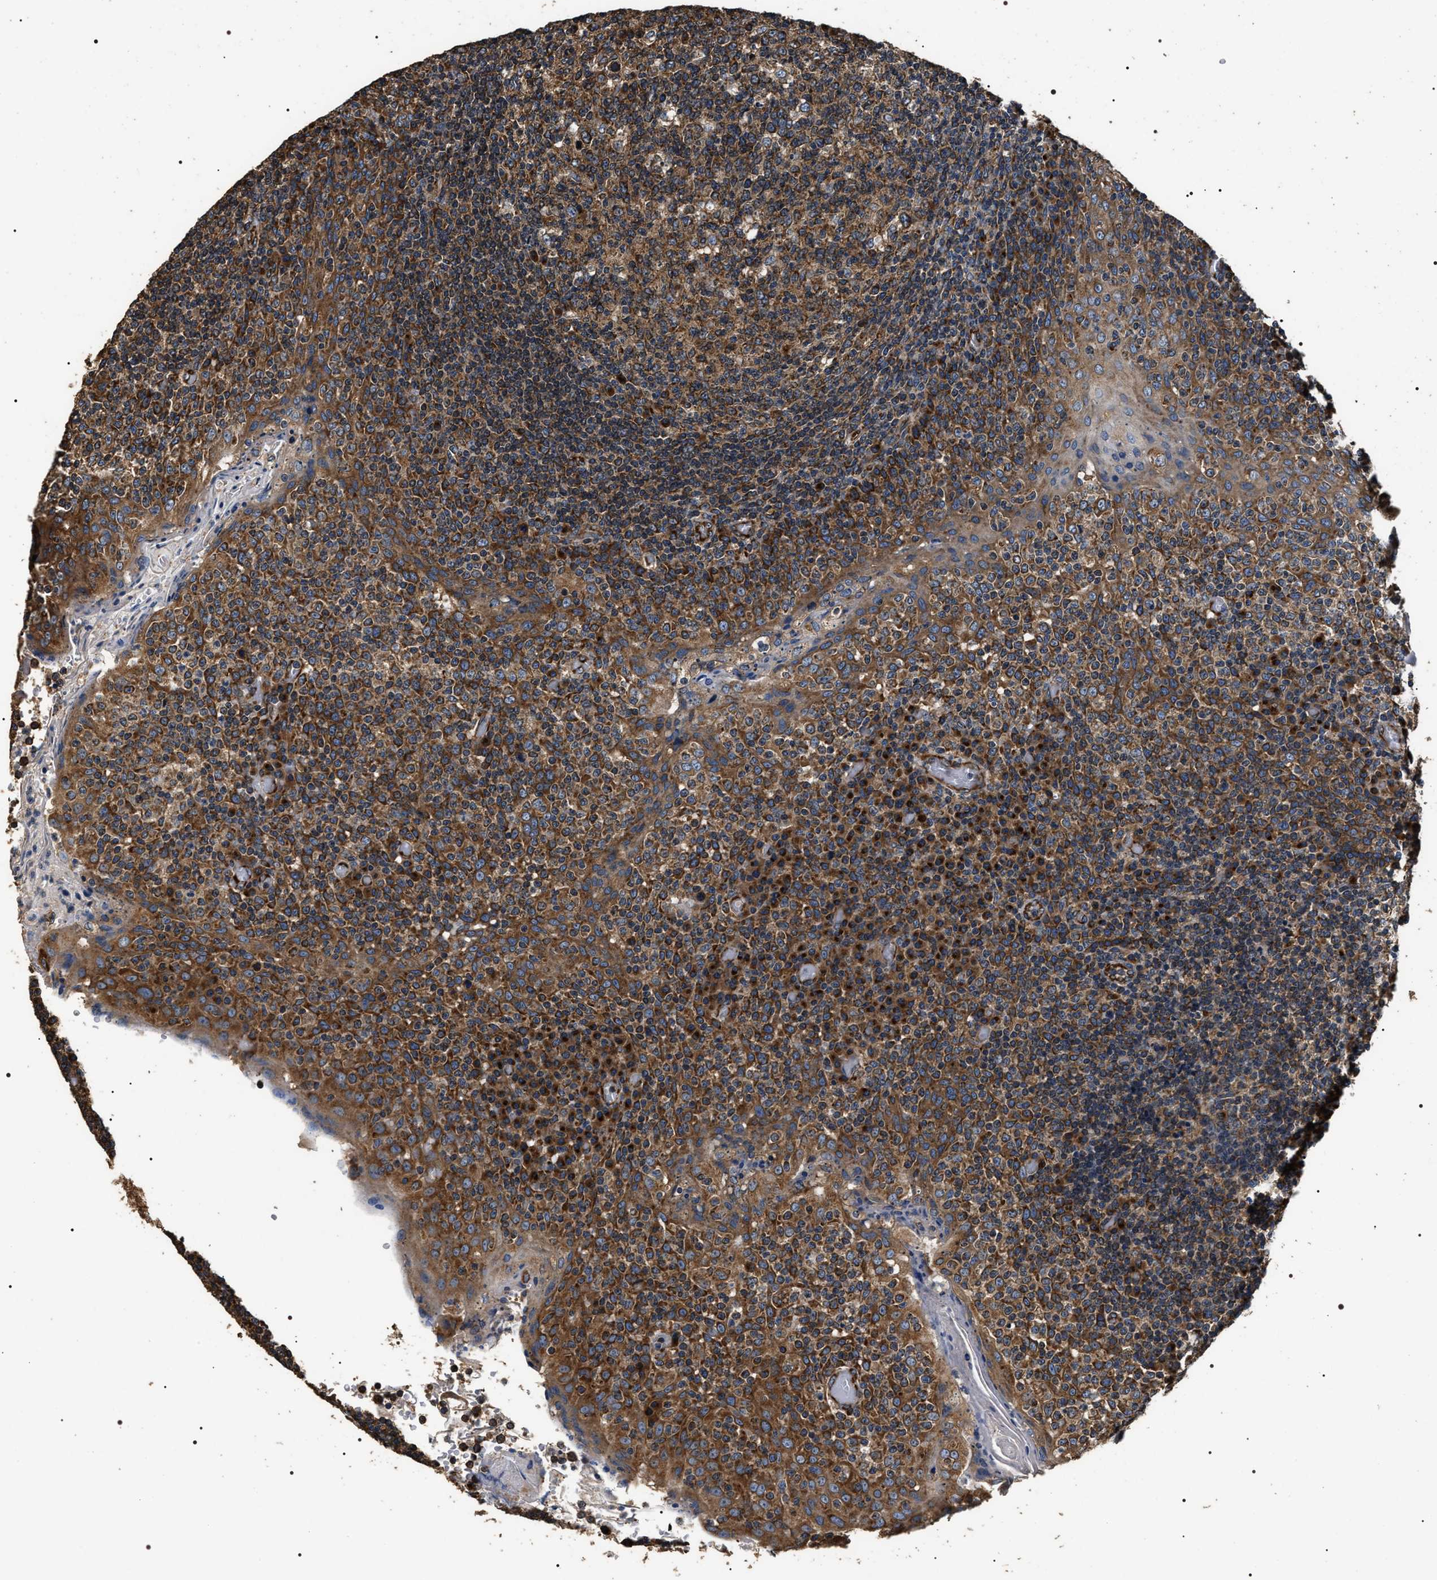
{"staining": {"intensity": "strong", "quantity": ">75%", "location": "cytoplasmic/membranous"}, "tissue": "tonsil", "cell_type": "Germinal center cells", "image_type": "normal", "snomed": [{"axis": "morphology", "description": "Normal tissue, NOS"}, {"axis": "topography", "description": "Tonsil"}], "caption": "Tonsil stained for a protein (brown) reveals strong cytoplasmic/membranous positive expression in approximately >75% of germinal center cells.", "gene": "KTN1", "patient": {"sex": "female", "age": 19}}